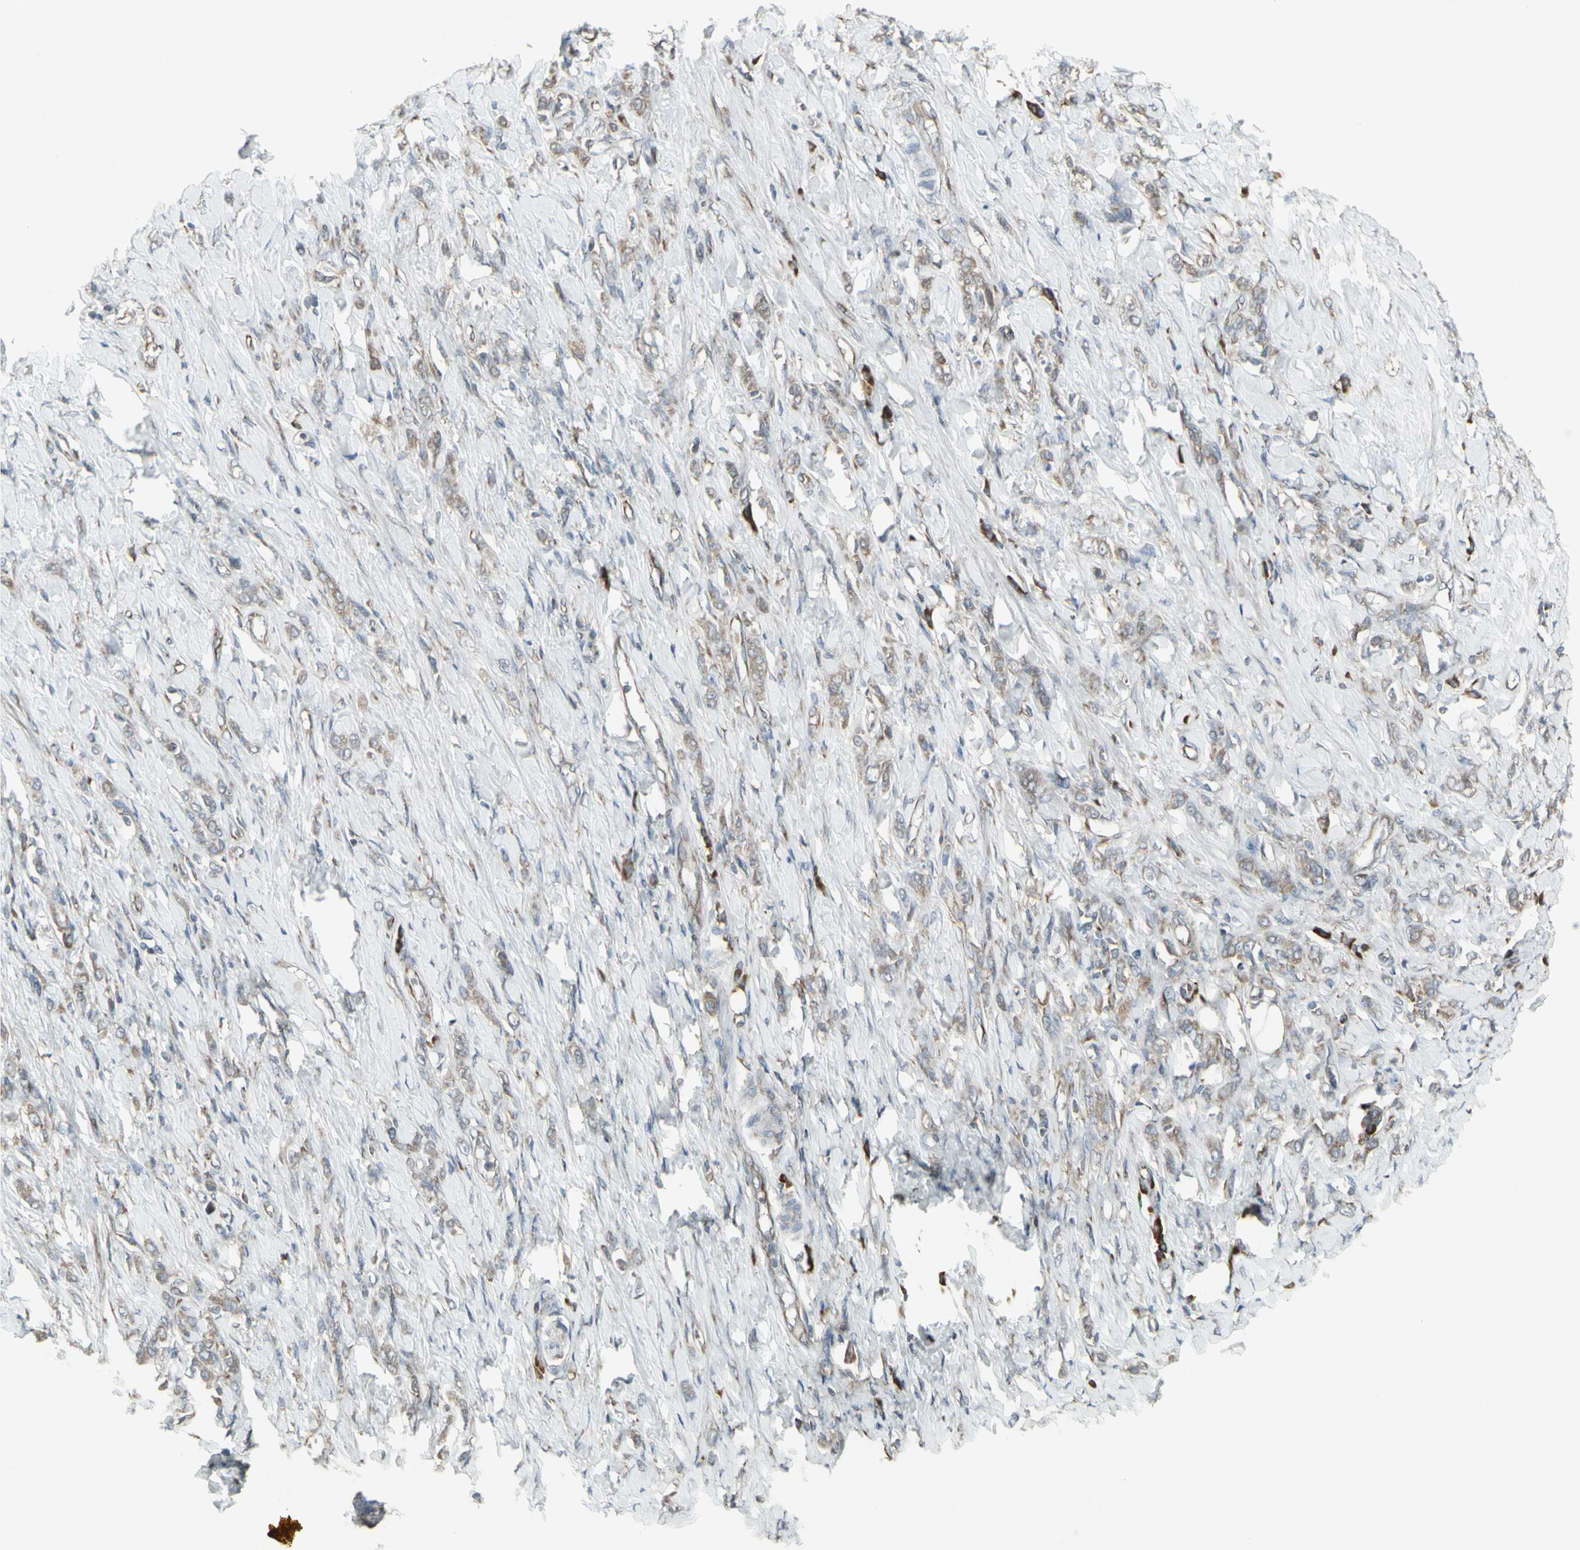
{"staining": {"intensity": "weak", "quantity": ">75%", "location": "cytoplasmic/membranous"}, "tissue": "stomach cancer", "cell_type": "Tumor cells", "image_type": "cancer", "snomed": [{"axis": "morphology", "description": "Adenocarcinoma, NOS"}, {"axis": "topography", "description": "Stomach"}], "caption": "The image exhibits immunohistochemical staining of adenocarcinoma (stomach). There is weak cytoplasmic/membranous staining is seen in approximately >75% of tumor cells.", "gene": "FKBP3", "patient": {"sex": "male", "age": 82}}